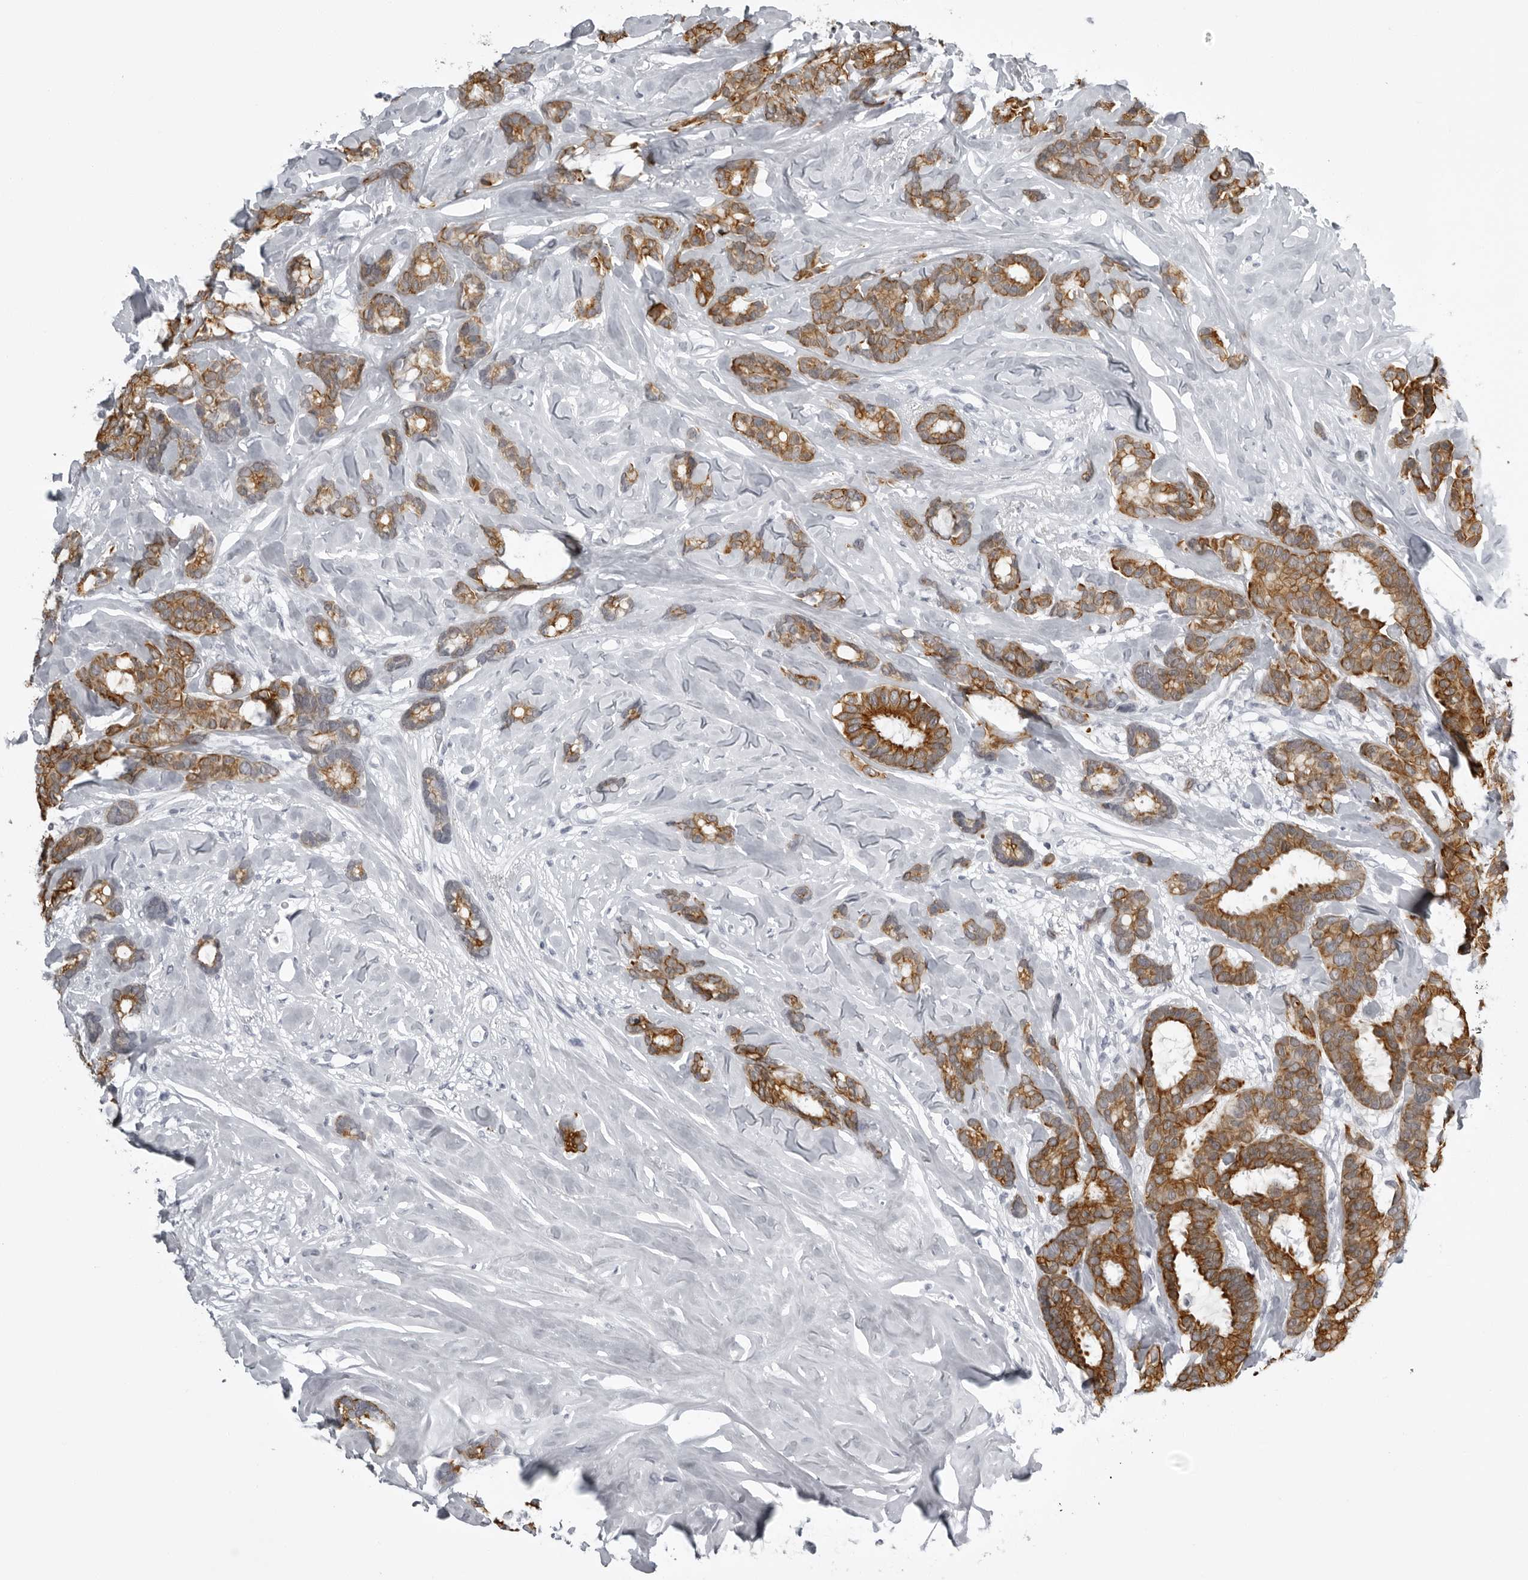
{"staining": {"intensity": "moderate", "quantity": ">75%", "location": "cytoplasmic/membranous"}, "tissue": "breast cancer", "cell_type": "Tumor cells", "image_type": "cancer", "snomed": [{"axis": "morphology", "description": "Duct carcinoma"}, {"axis": "topography", "description": "Breast"}], "caption": "Protein expression analysis of human breast cancer reveals moderate cytoplasmic/membranous staining in approximately >75% of tumor cells.", "gene": "UROD", "patient": {"sex": "female", "age": 87}}